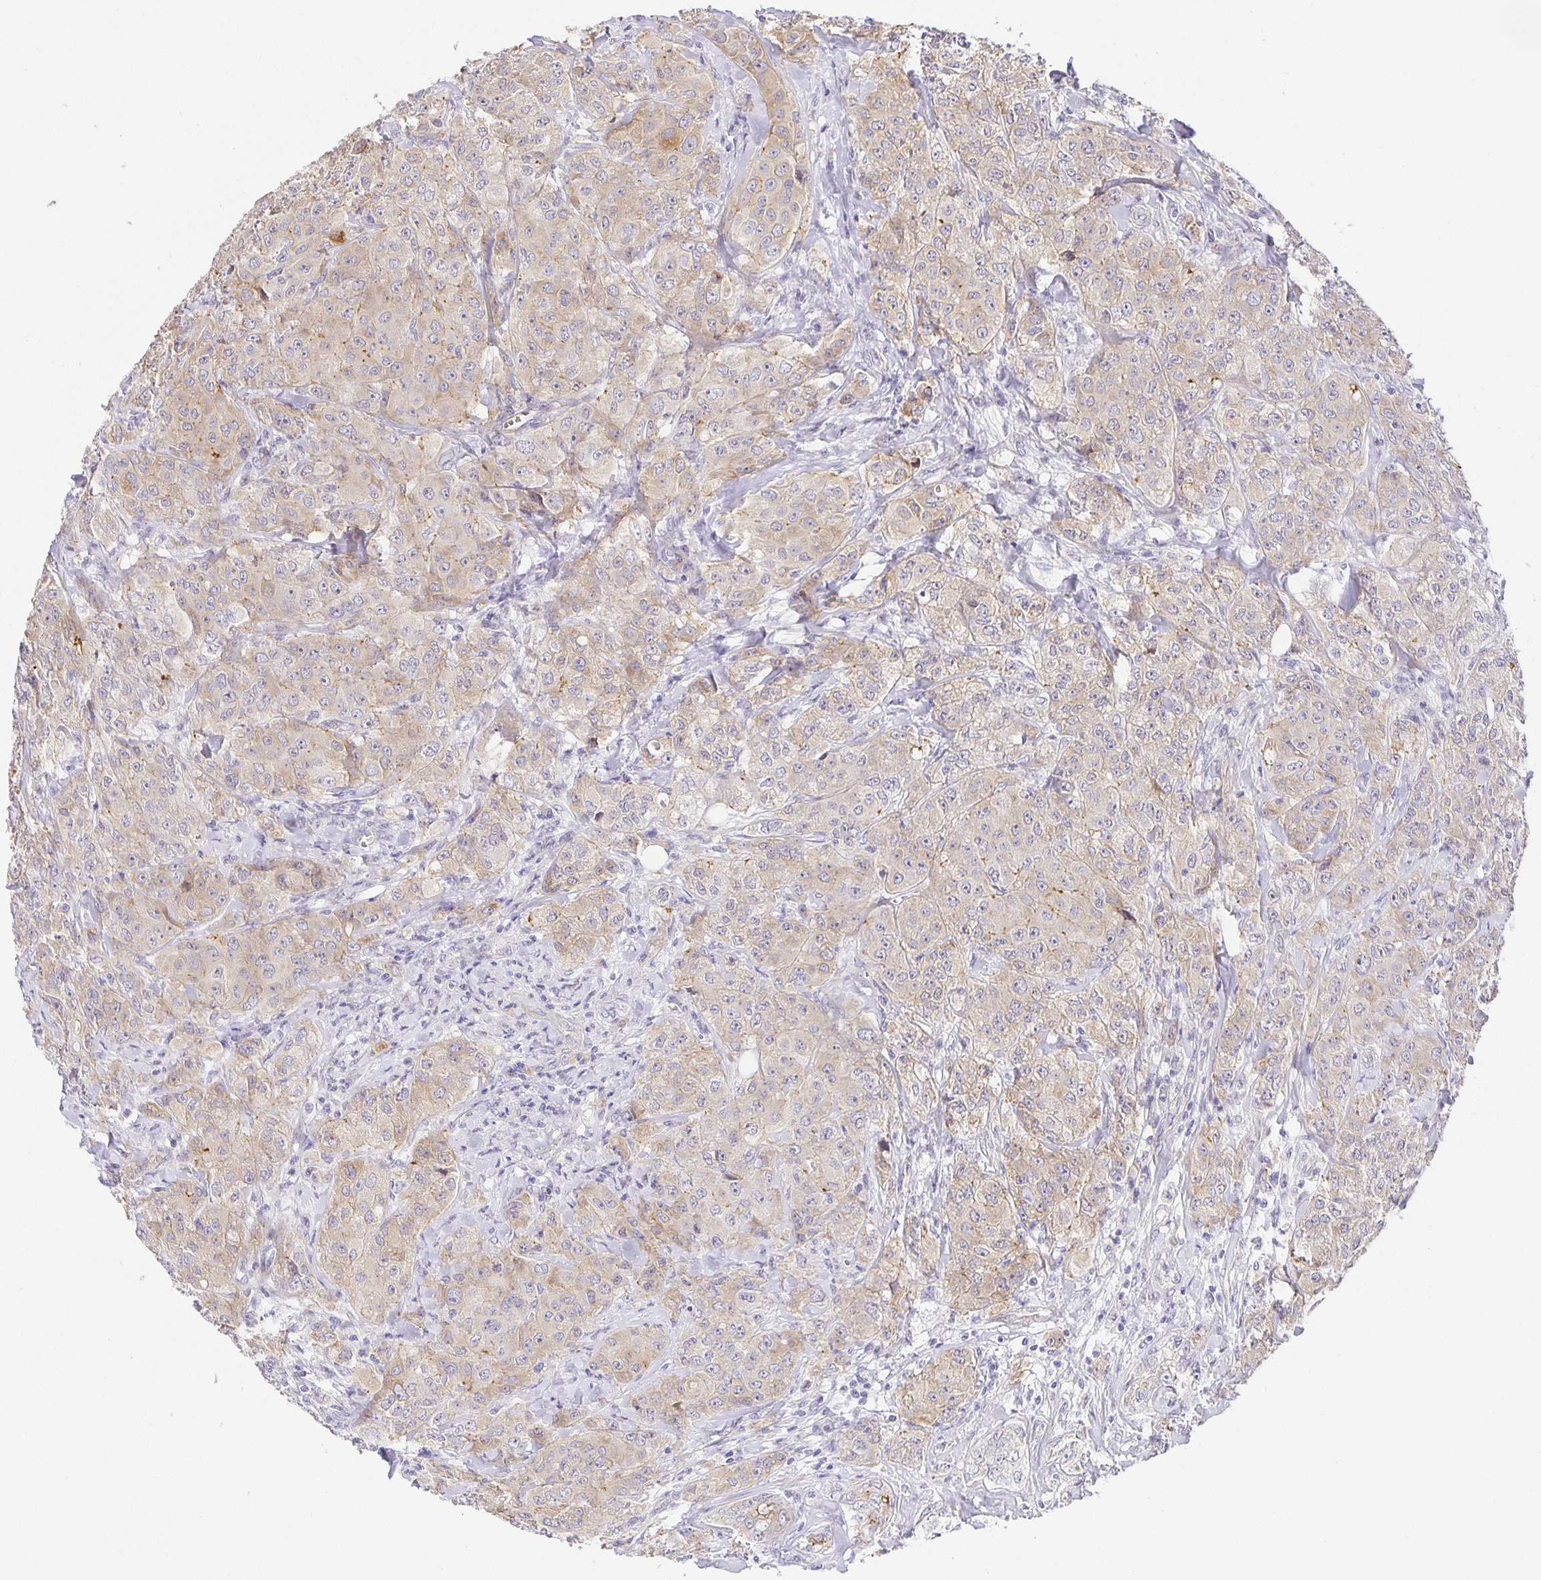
{"staining": {"intensity": "weak", "quantity": "25%-75%", "location": "cytoplasmic/membranous"}, "tissue": "breast cancer", "cell_type": "Tumor cells", "image_type": "cancer", "snomed": [{"axis": "morphology", "description": "Normal tissue, NOS"}, {"axis": "morphology", "description": "Duct carcinoma"}, {"axis": "topography", "description": "Breast"}], "caption": "Human breast cancer (infiltrating ductal carcinoma) stained with a protein marker shows weak staining in tumor cells.", "gene": "TJP3", "patient": {"sex": "female", "age": 43}}